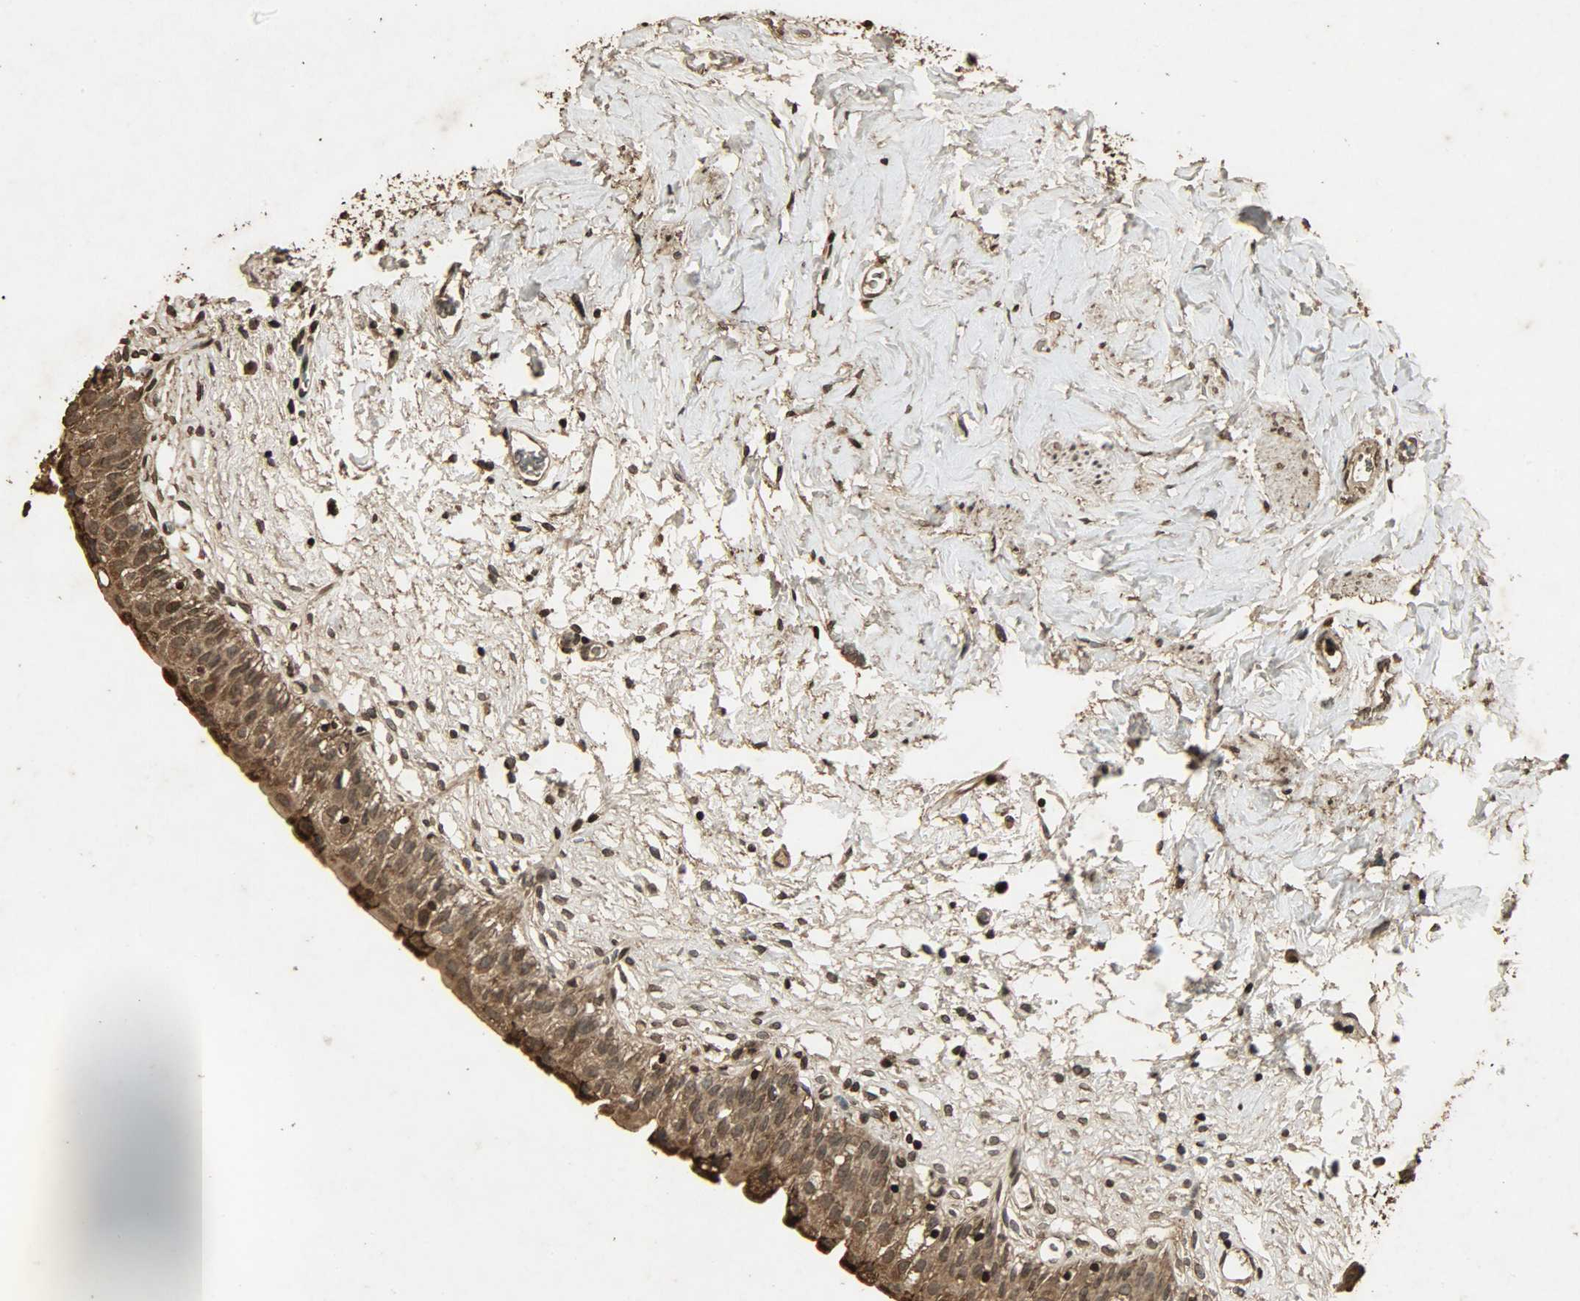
{"staining": {"intensity": "moderate", "quantity": ">75%", "location": "cytoplasmic/membranous,nuclear"}, "tissue": "urinary bladder", "cell_type": "Urothelial cells", "image_type": "normal", "snomed": [{"axis": "morphology", "description": "Normal tissue, NOS"}, {"axis": "topography", "description": "Urinary bladder"}], "caption": "Immunohistochemical staining of benign urinary bladder shows >75% levels of moderate cytoplasmic/membranous,nuclear protein positivity in approximately >75% of urothelial cells. (DAB IHC with brightfield microscopy, high magnification).", "gene": "PPP3R1", "patient": {"sex": "female", "age": 80}}